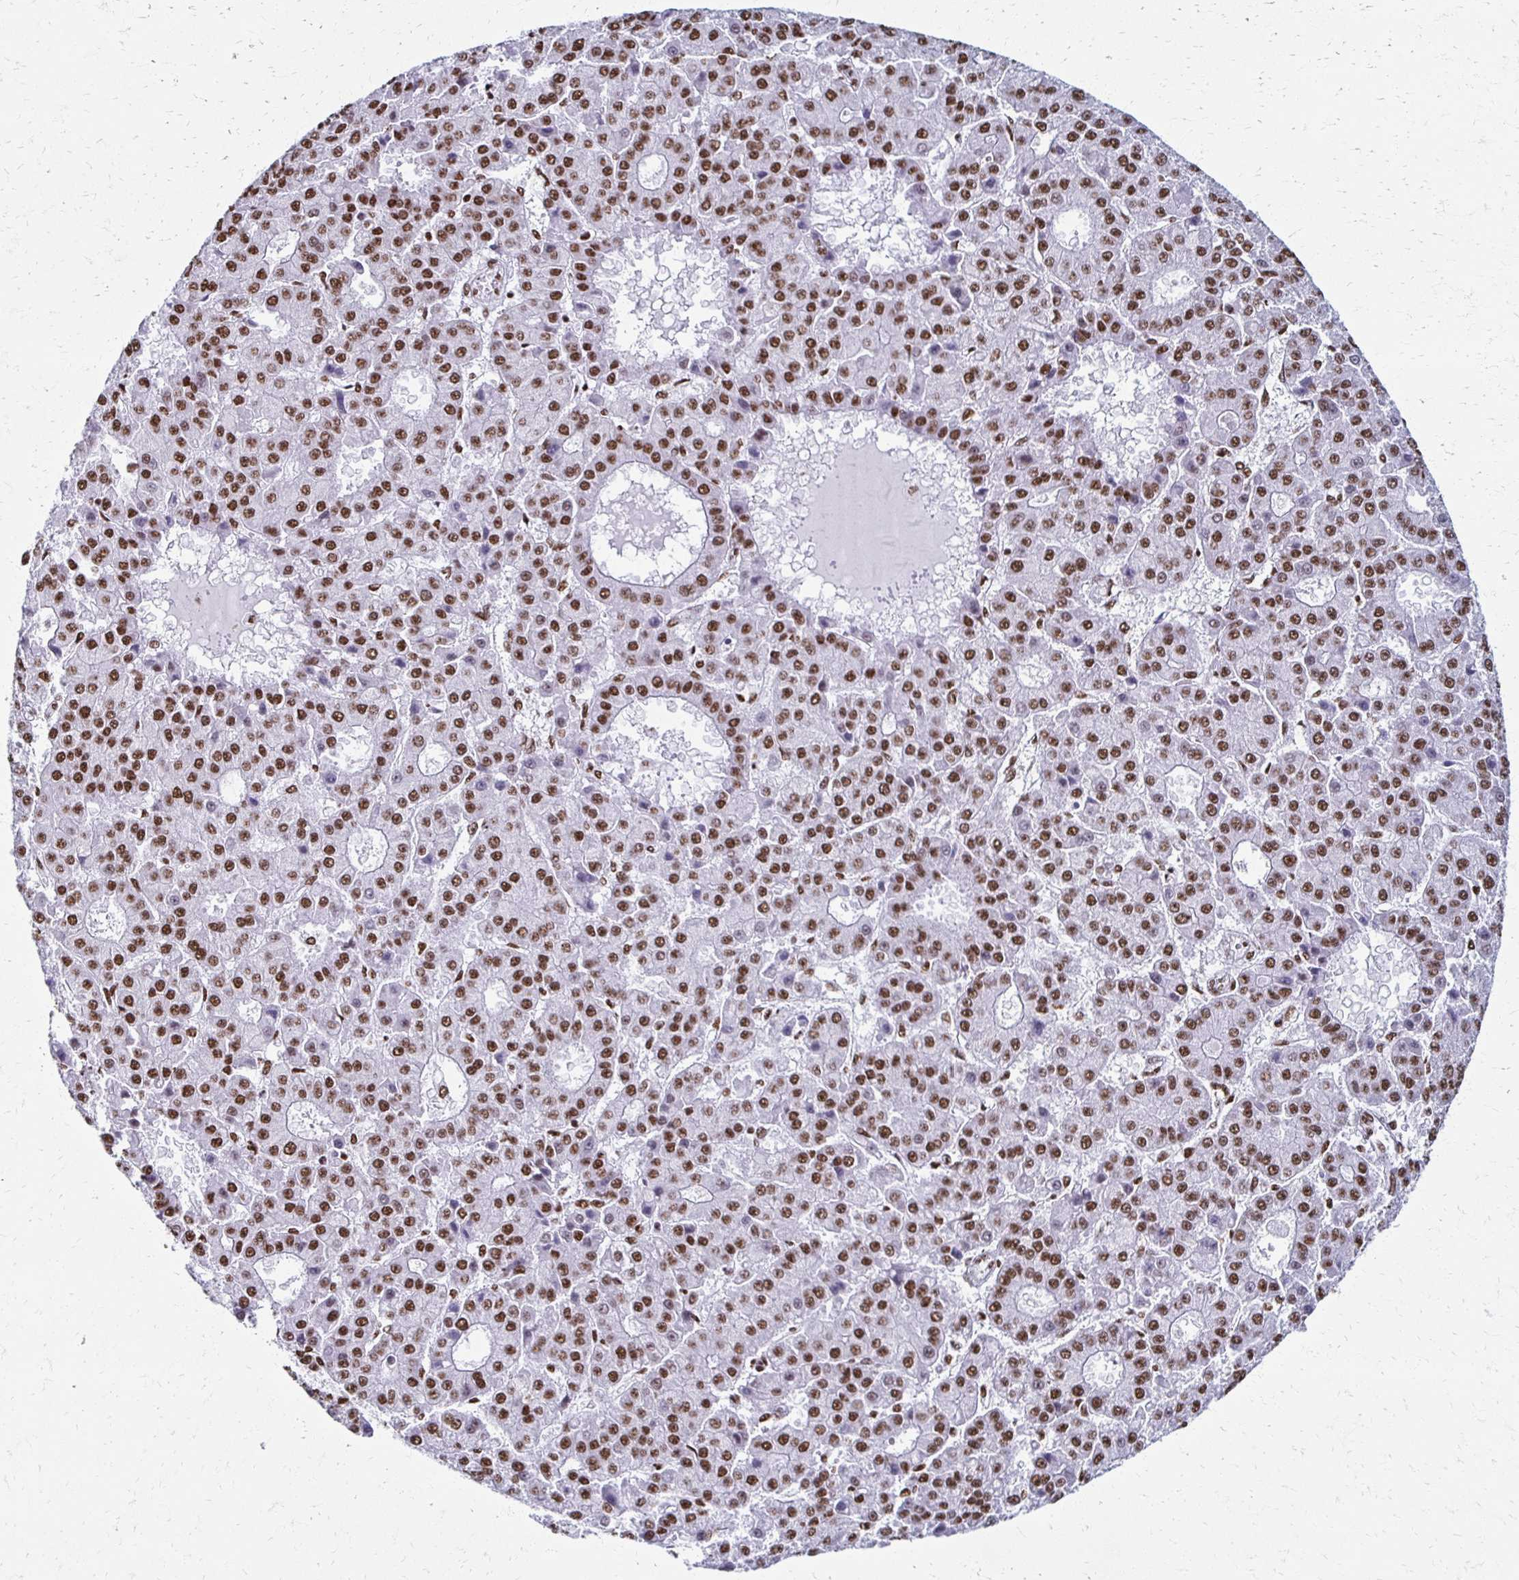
{"staining": {"intensity": "moderate", "quantity": ">75%", "location": "nuclear"}, "tissue": "liver cancer", "cell_type": "Tumor cells", "image_type": "cancer", "snomed": [{"axis": "morphology", "description": "Carcinoma, Hepatocellular, NOS"}, {"axis": "topography", "description": "Liver"}], "caption": "Liver cancer stained with a protein marker demonstrates moderate staining in tumor cells.", "gene": "NONO", "patient": {"sex": "male", "age": 70}}